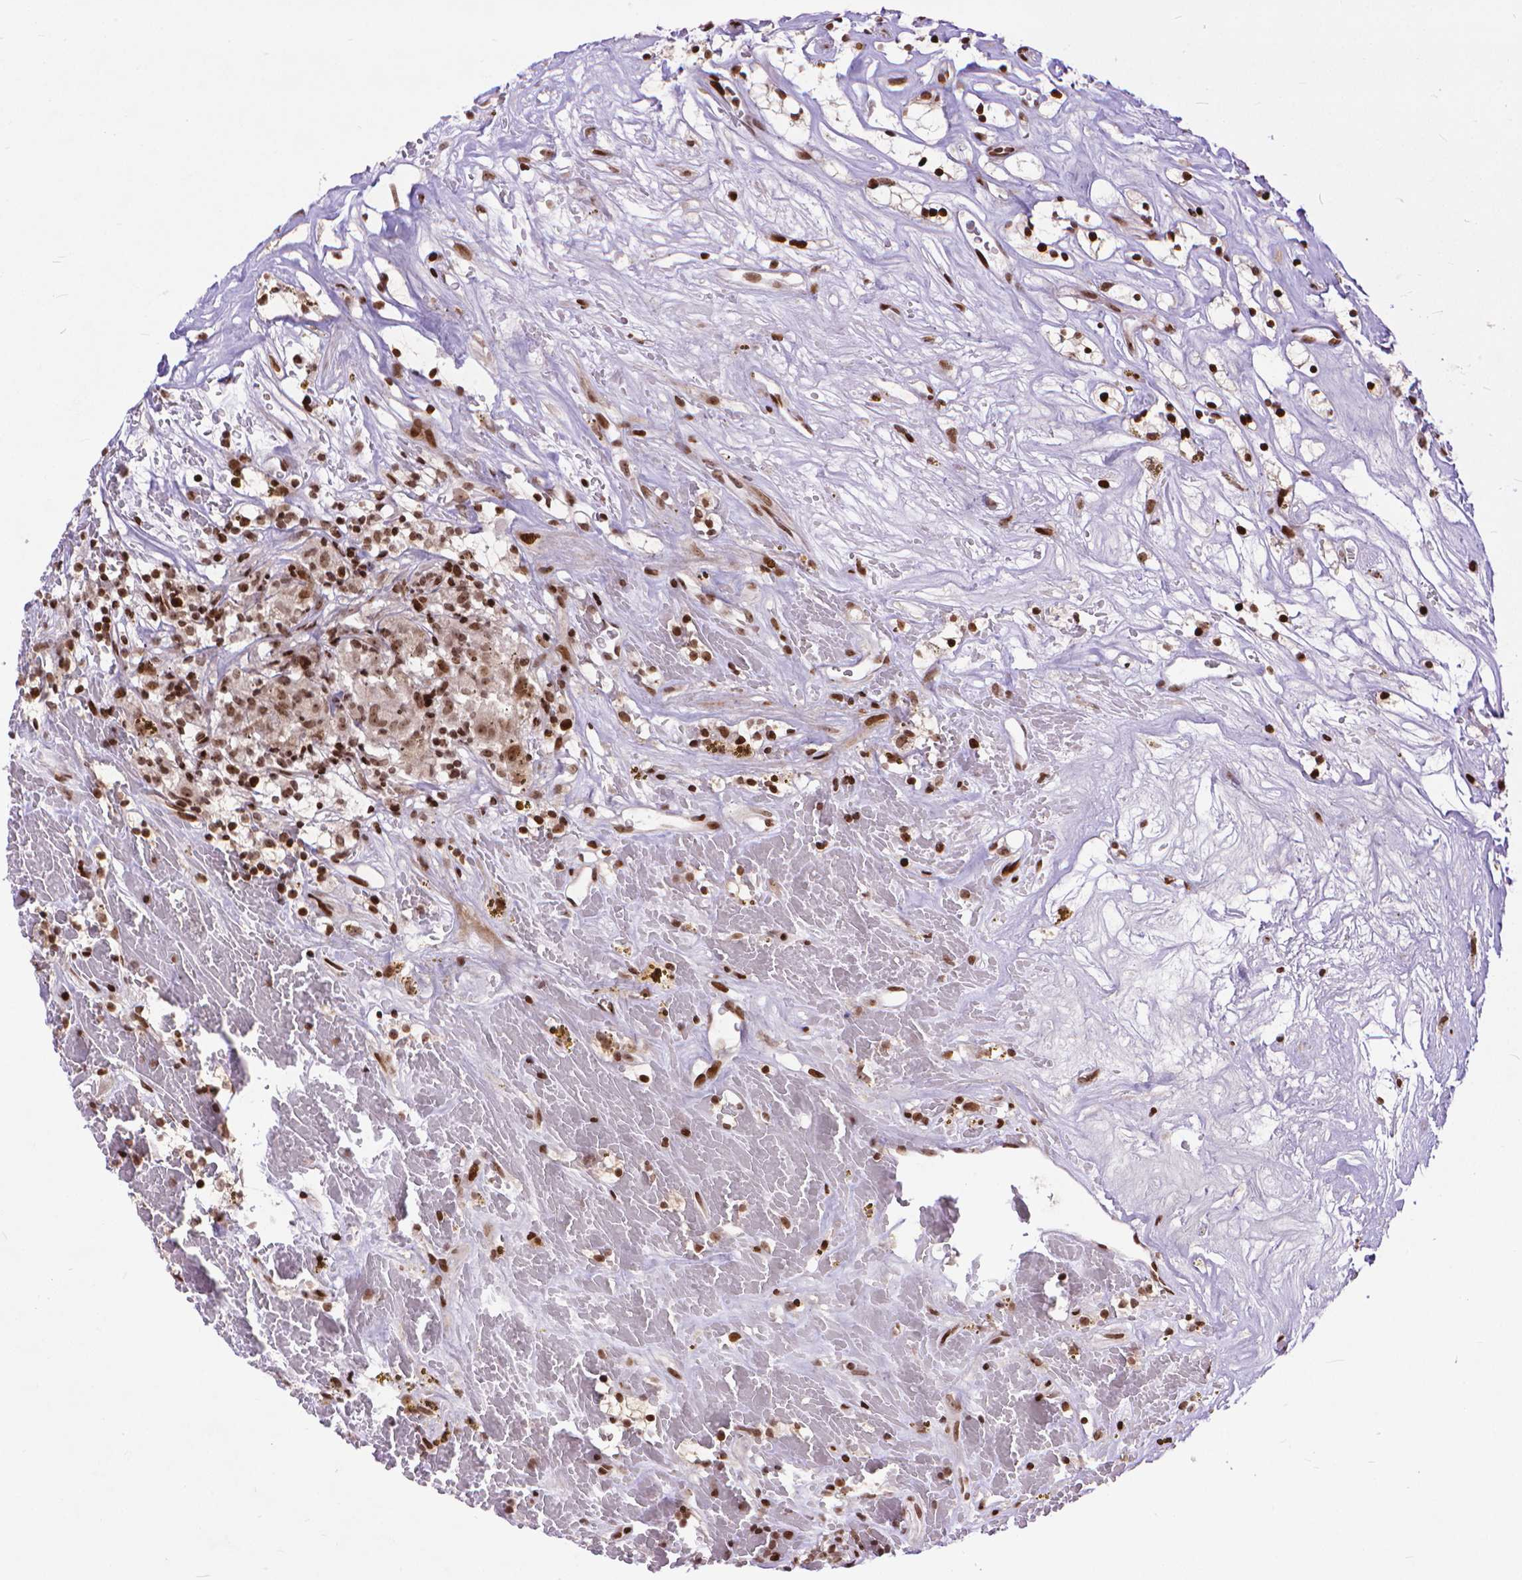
{"staining": {"intensity": "strong", "quantity": ">75%", "location": "nuclear"}, "tissue": "renal cancer", "cell_type": "Tumor cells", "image_type": "cancer", "snomed": [{"axis": "morphology", "description": "Adenocarcinoma, NOS"}, {"axis": "topography", "description": "Kidney"}], "caption": "Immunohistochemistry micrograph of neoplastic tissue: renal cancer (adenocarcinoma) stained using IHC displays high levels of strong protein expression localized specifically in the nuclear of tumor cells, appearing as a nuclear brown color.", "gene": "AMER1", "patient": {"sex": "female", "age": 64}}